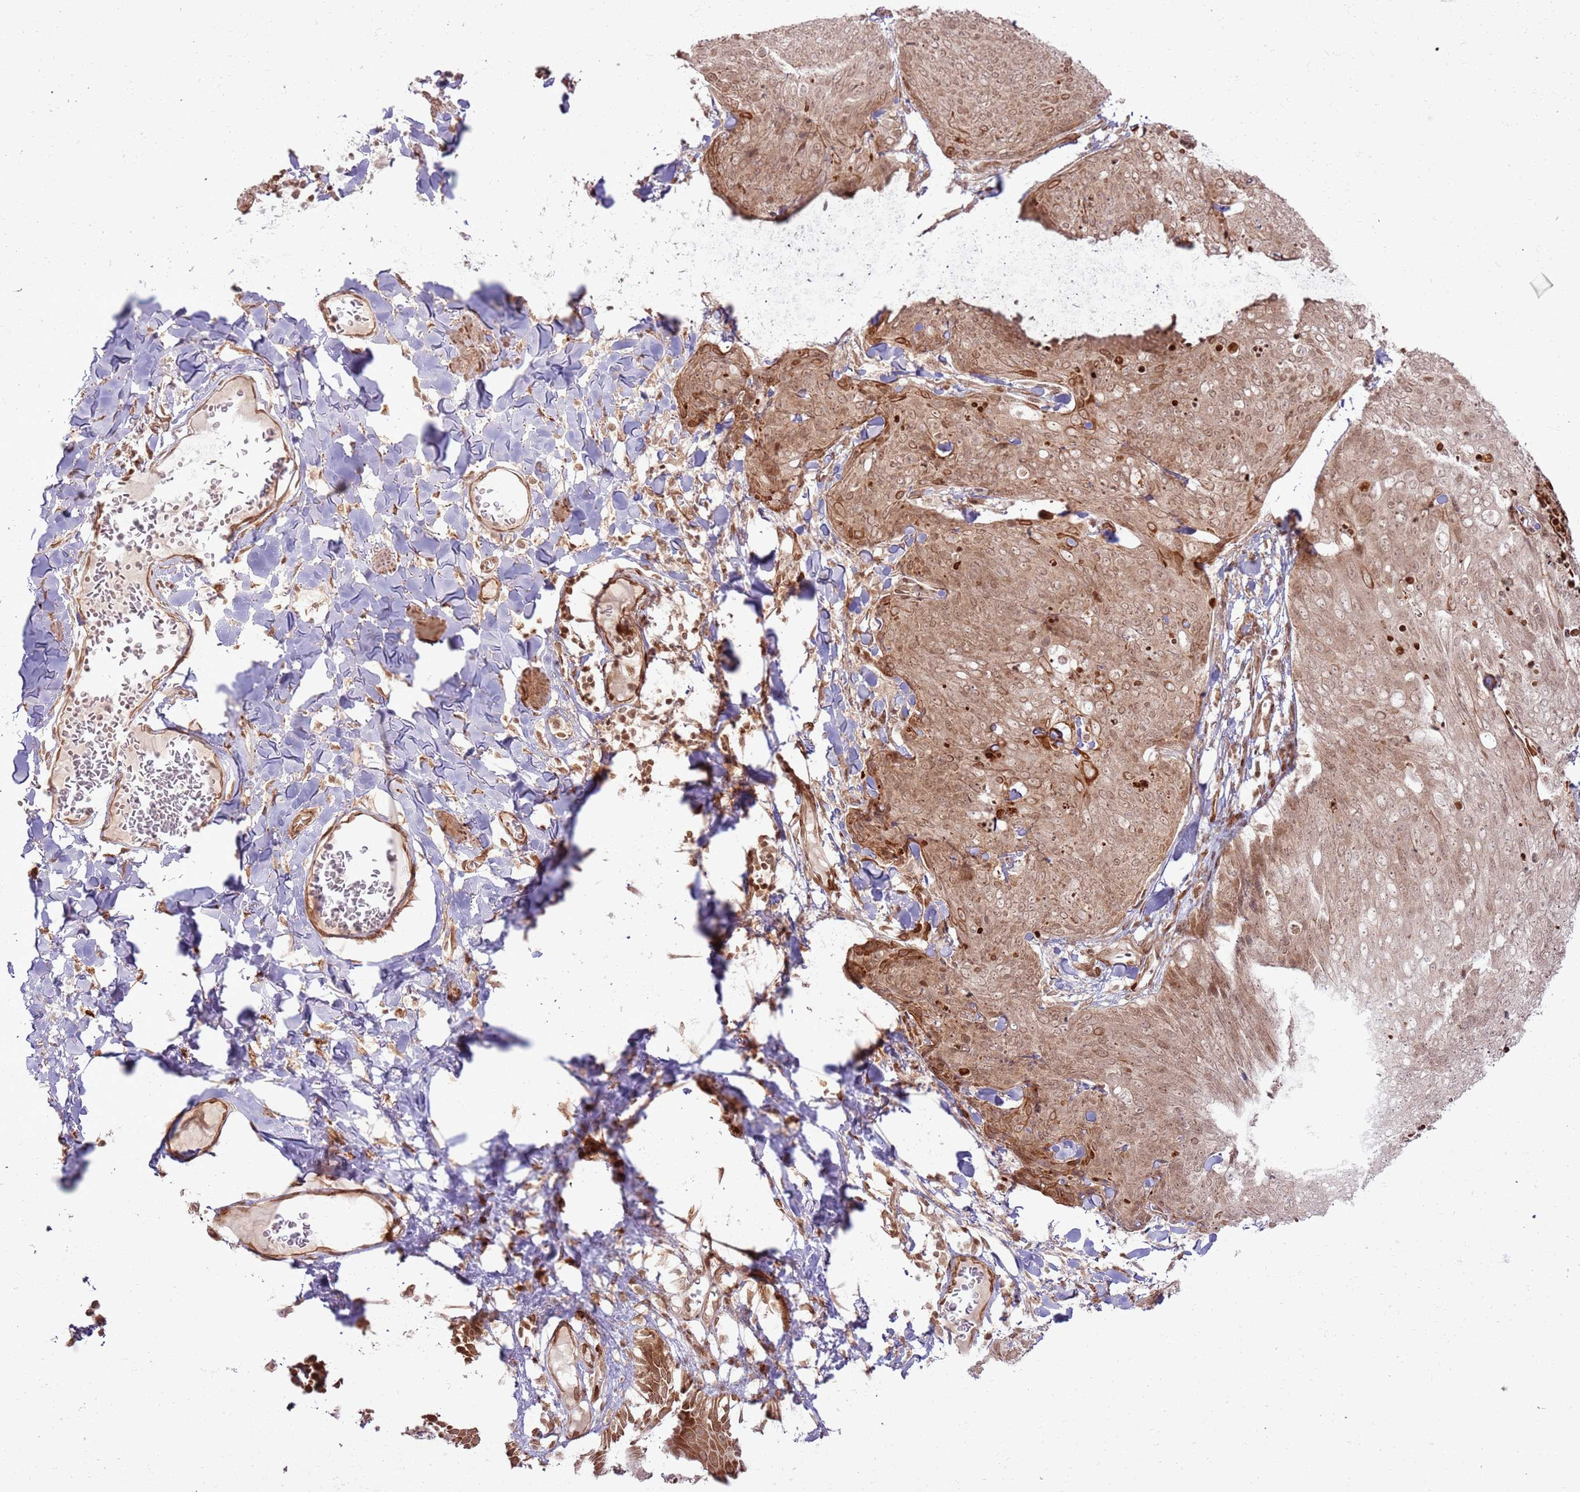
{"staining": {"intensity": "moderate", "quantity": ">75%", "location": "cytoplasmic/membranous,nuclear"}, "tissue": "skin cancer", "cell_type": "Tumor cells", "image_type": "cancer", "snomed": [{"axis": "morphology", "description": "Squamous cell carcinoma, NOS"}, {"axis": "topography", "description": "Skin"}, {"axis": "topography", "description": "Vulva"}], "caption": "Skin cancer stained with a brown dye reveals moderate cytoplasmic/membranous and nuclear positive positivity in about >75% of tumor cells.", "gene": "KLHL36", "patient": {"sex": "female", "age": 85}}